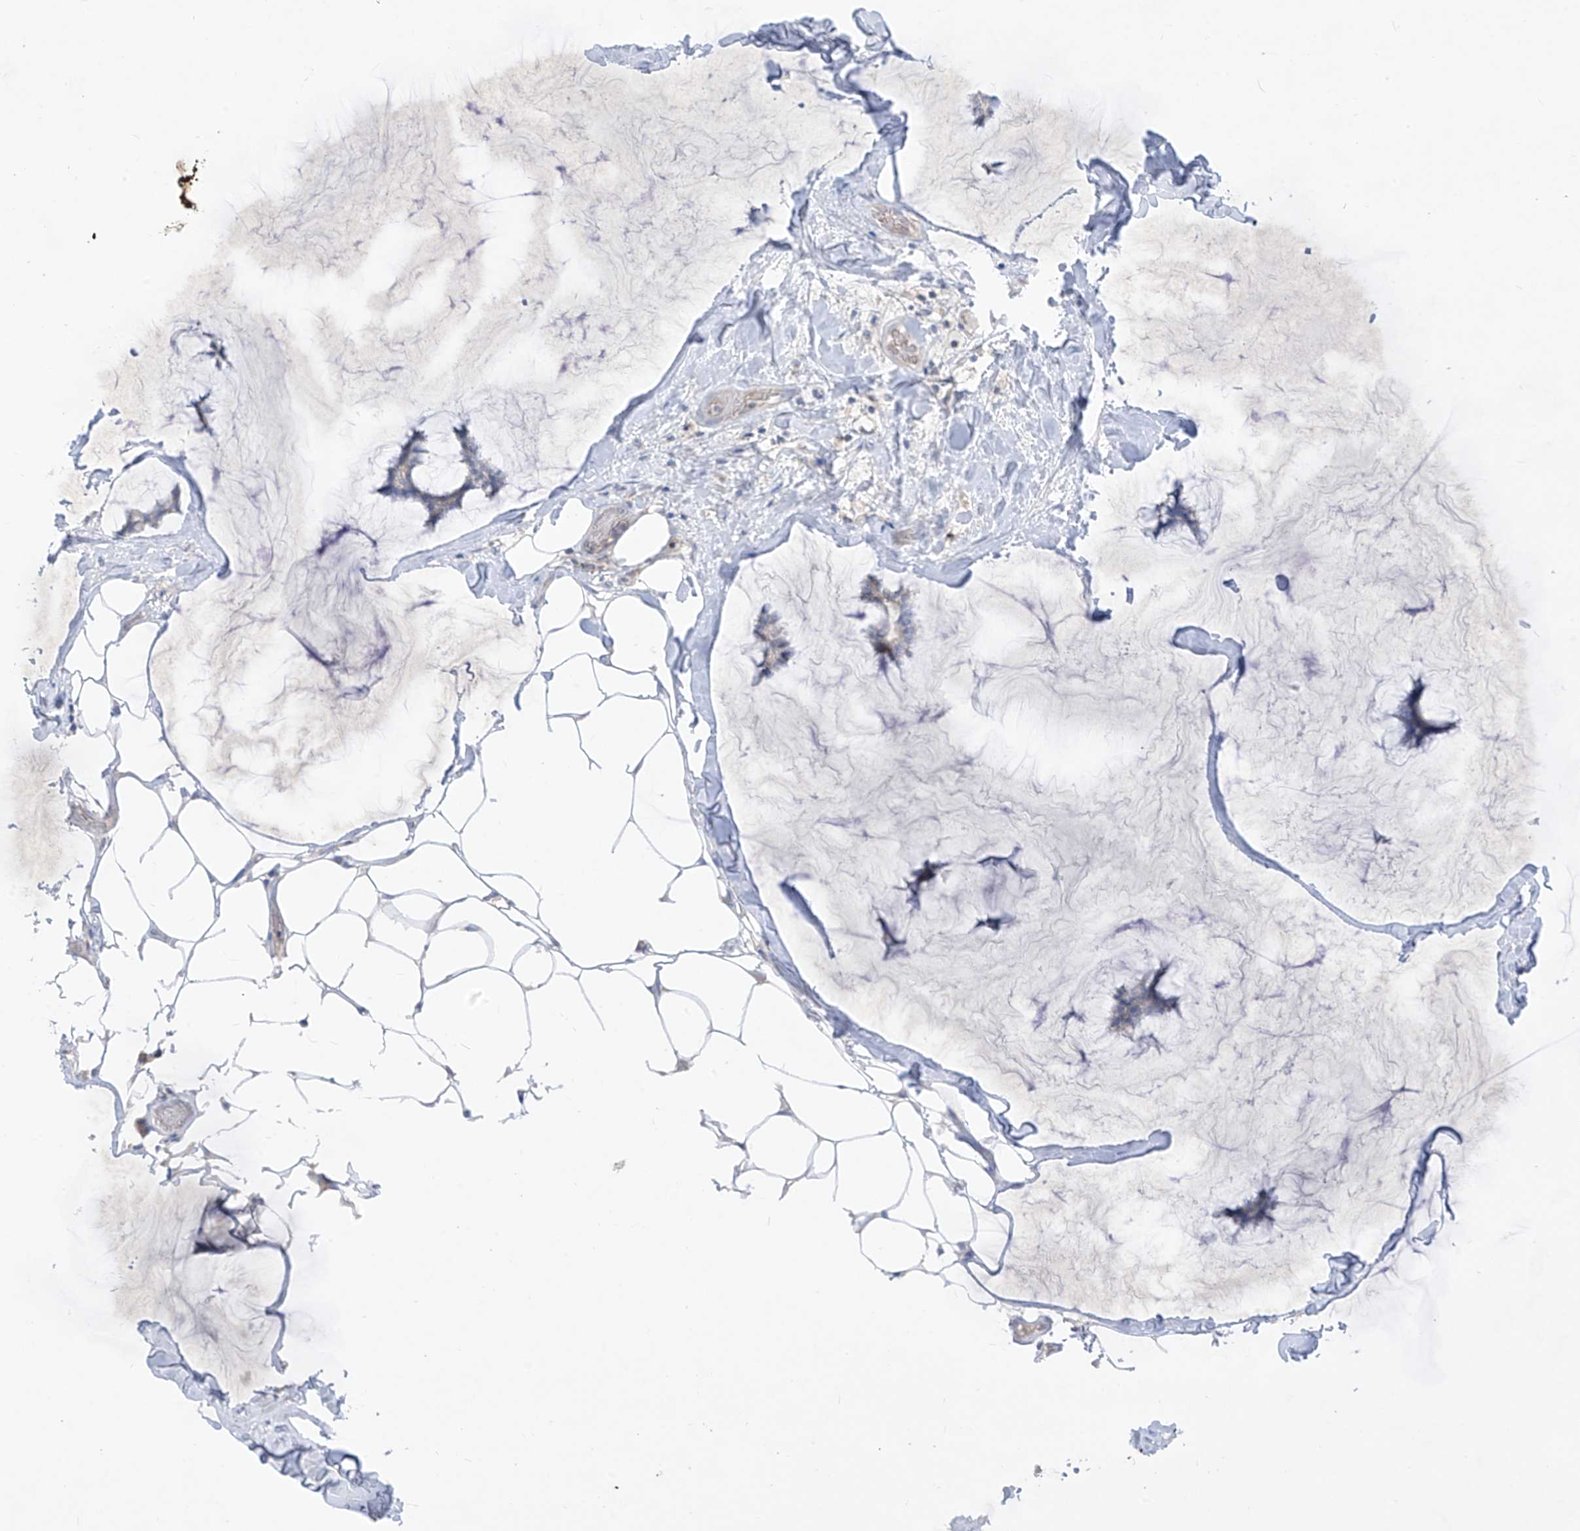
{"staining": {"intensity": "negative", "quantity": "none", "location": "none"}, "tissue": "breast cancer", "cell_type": "Tumor cells", "image_type": "cancer", "snomed": [{"axis": "morphology", "description": "Duct carcinoma"}, {"axis": "topography", "description": "Breast"}], "caption": "The immunohistochemistry photomicrograph has no significant positivity in tumor cells of breast cancer (infiltrating ductal carcinoma) tissue.", "gene": "DGKQ", "patient": {"sex": "female", "age": 93}}